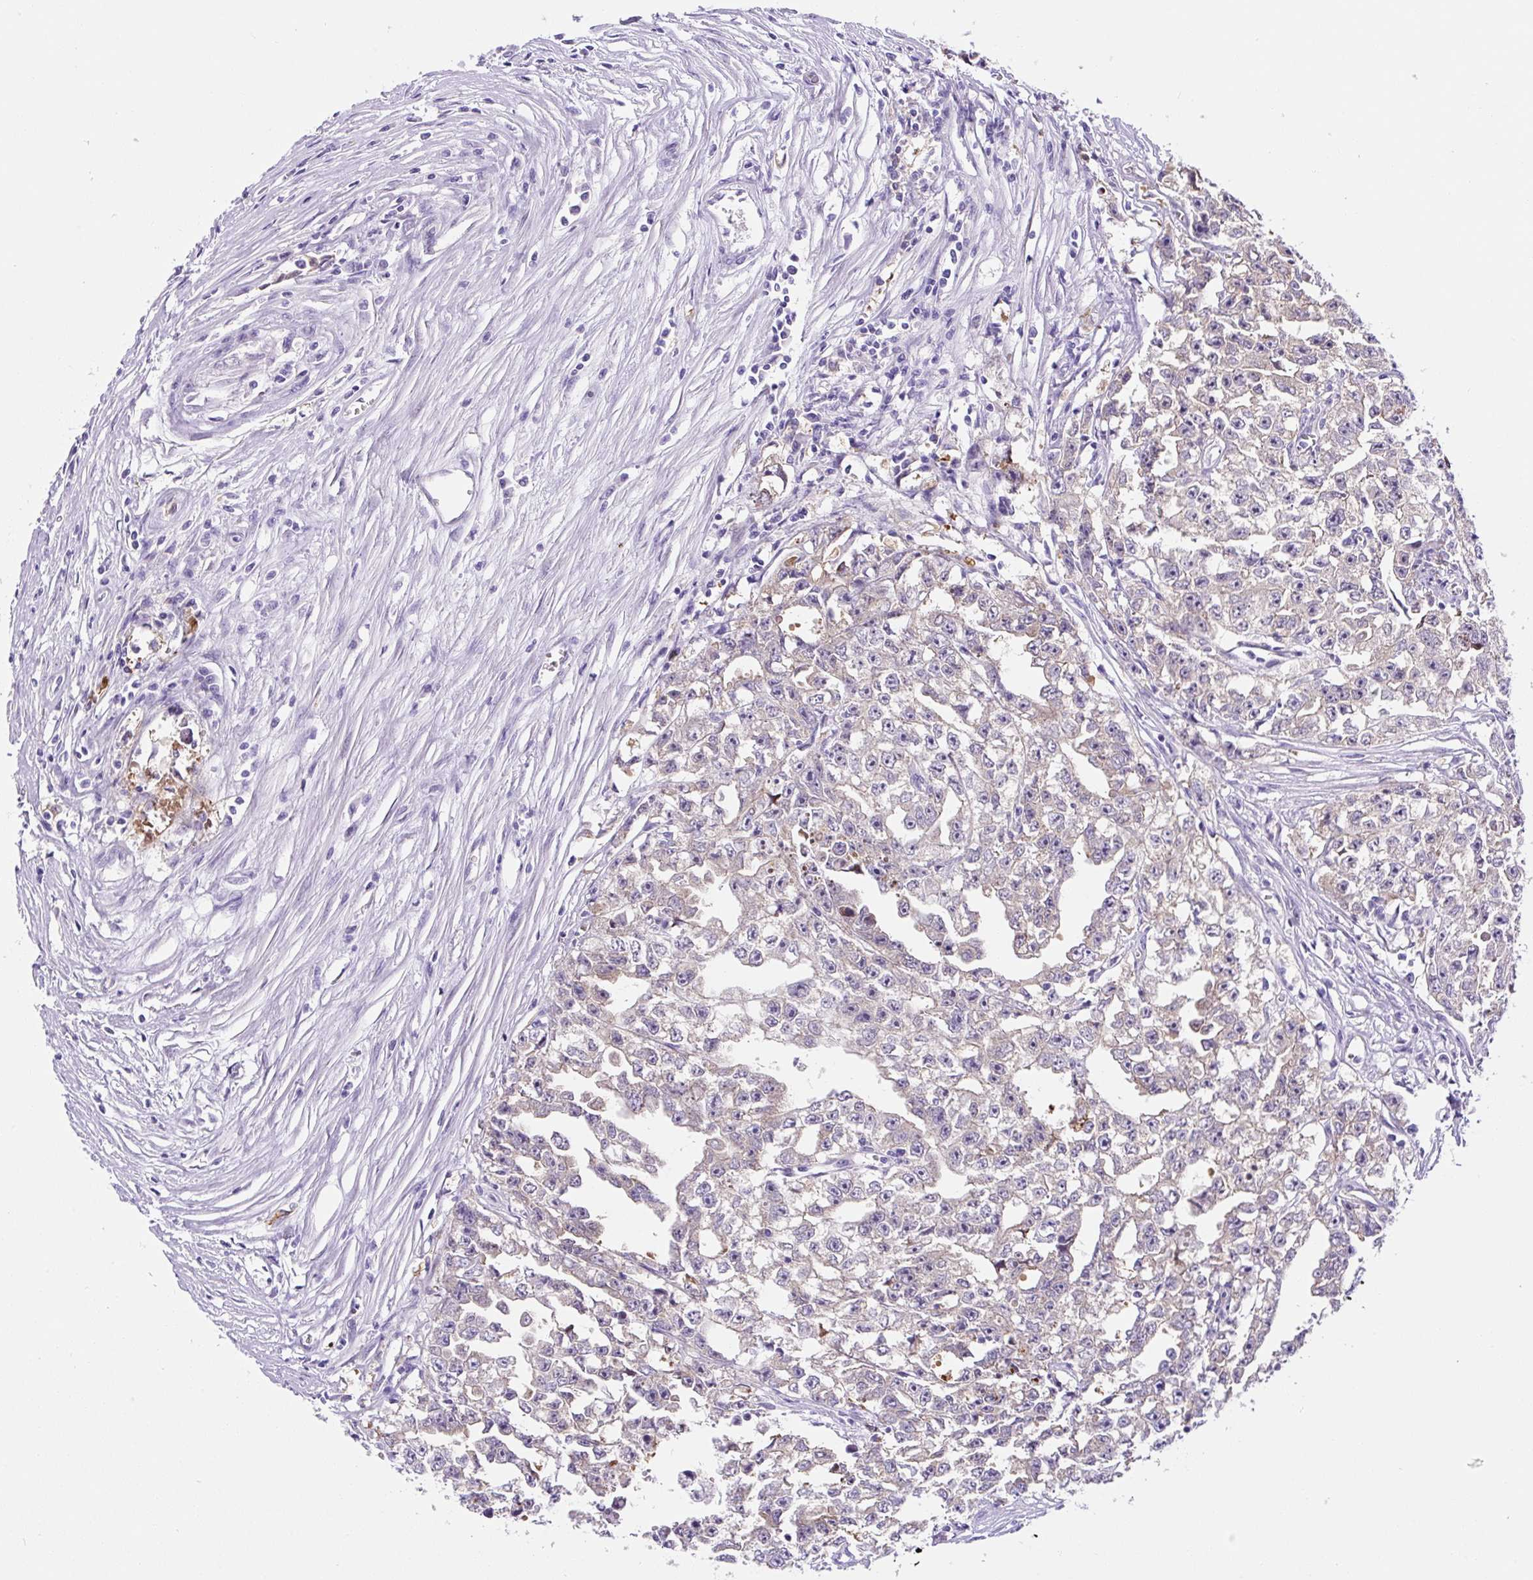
{"staining": {"intensity": "weak", "quantity": ">75%", "location": "cytoplasmic/membranous"}, "tissue": "testis cancer", "cell_type": "Tumor cells", "image_type": "cancer", "snomed": [{"axis": "morphology", "description": "Seminoma, NOS"}, {"axis": "morphology", "description": "Carcinoma, Embryonal, NOS"}, {"axis": "topography", "description": "Testis"}], "caption": "IHC of testis seminoma displays low levels of weak cytoplasmic/membranous expression in about >75% of tumor cells.", "gene": "ASB4", "patient": {"sex": "male", "age": 43}}